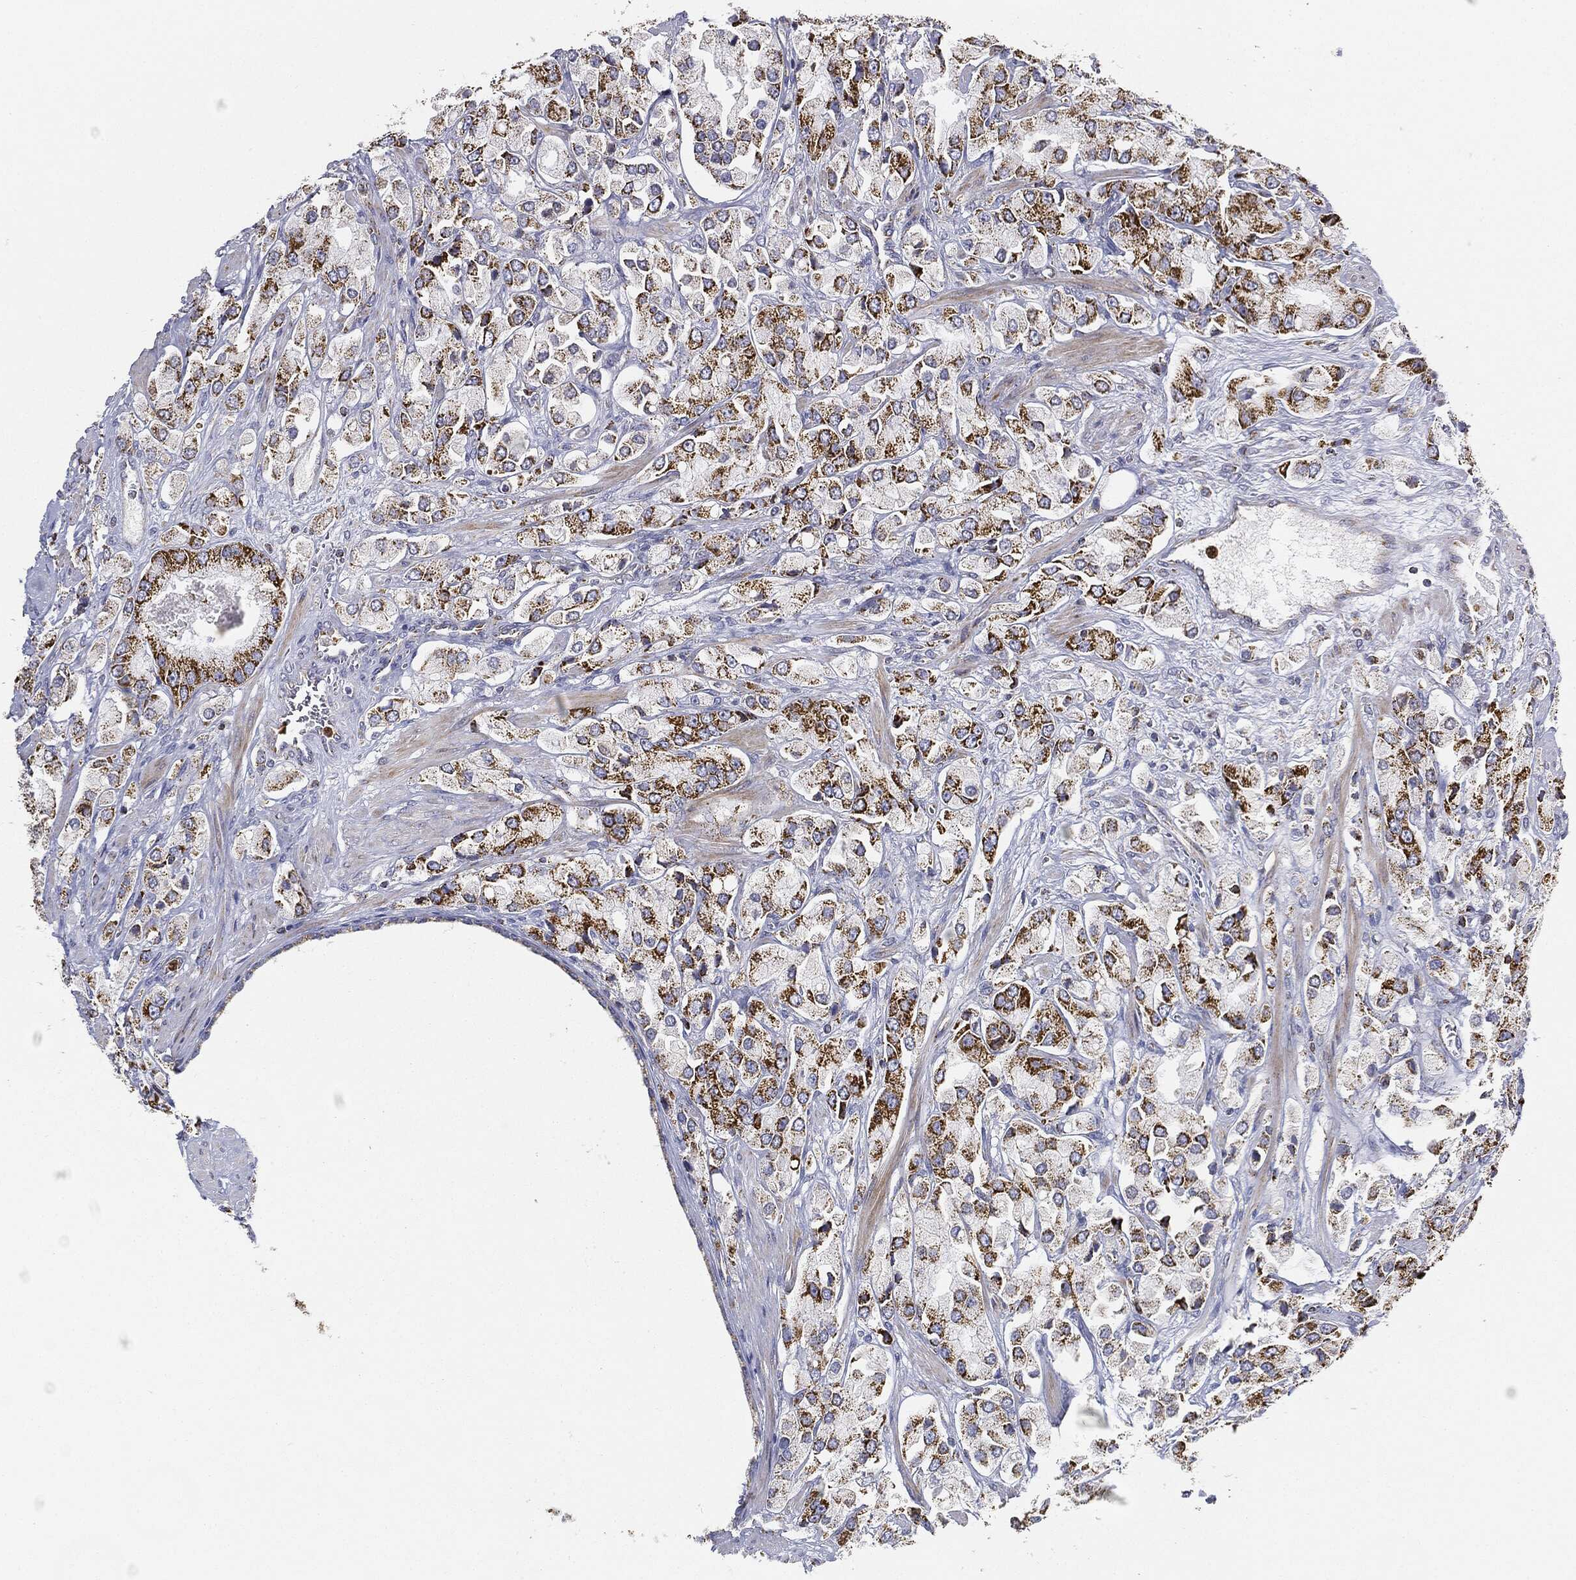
{"staining": {"intensity": "strong", "quantity": "25%-75%", "location": "cytoplasmic/membranous"}, "tissue": "prostate cancer", "cell_type": "Tumor cells", "image_type": "cancer", "snomed": [{"axis": "morphology", "description": "Adenocarcinoma, NOS"}, {"axis": "topography", "description": "Prostate and seminal vesicle, NOS"}, {"axis": "topography", "description": "Prostate"}], "caption": "This histopathology image displays immunohistochemistry (IHC) staining of prostate cancer (adenocarcinoma), with high strong cytoplasmic/membranous staining in about 25%-75% of tumor cells.", "gene": "CAPN15", "patient": {"sex": "male", "age": 64}}